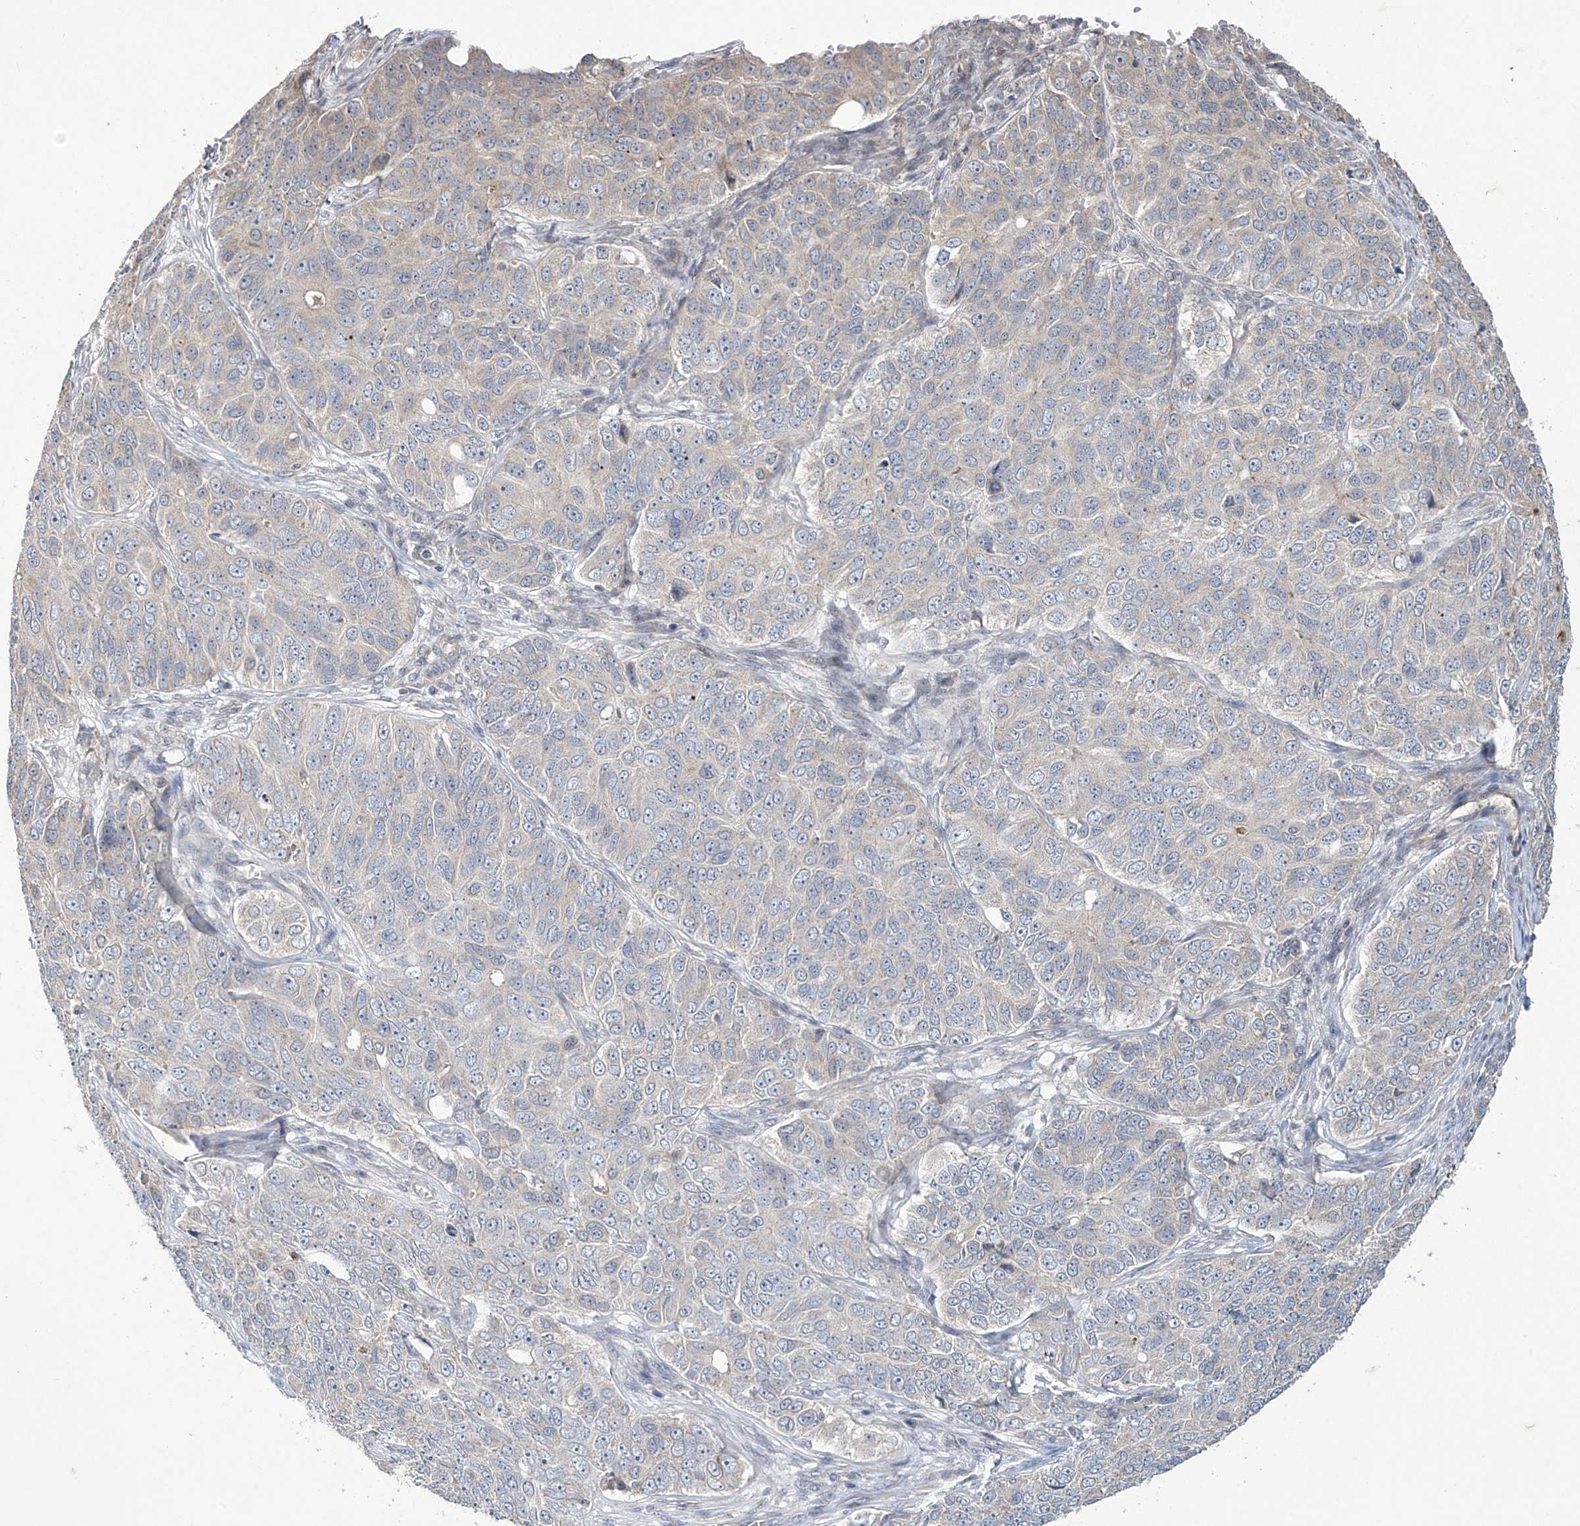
{"staining": {"intensity": "negative", "quantity": "none", "location": "none"}, "tissue": "ovarian cancer", "cell_type": "Tumor cells", "image_type": "cancer", "snomed": [{"axis": "morphology", "description": "Carcinoma, endometroid"}, {"axis": "topography", "description": "Ovary"}], "caption": "Immunohistochemistry image of neoplastic tissue: human ovarian cancer (endometroid carcinoma) stained with DAB displays no significant protein staining in tumor cells.", "gene": "TRIM60", "patient": {"sex": "female", "age": 51}}